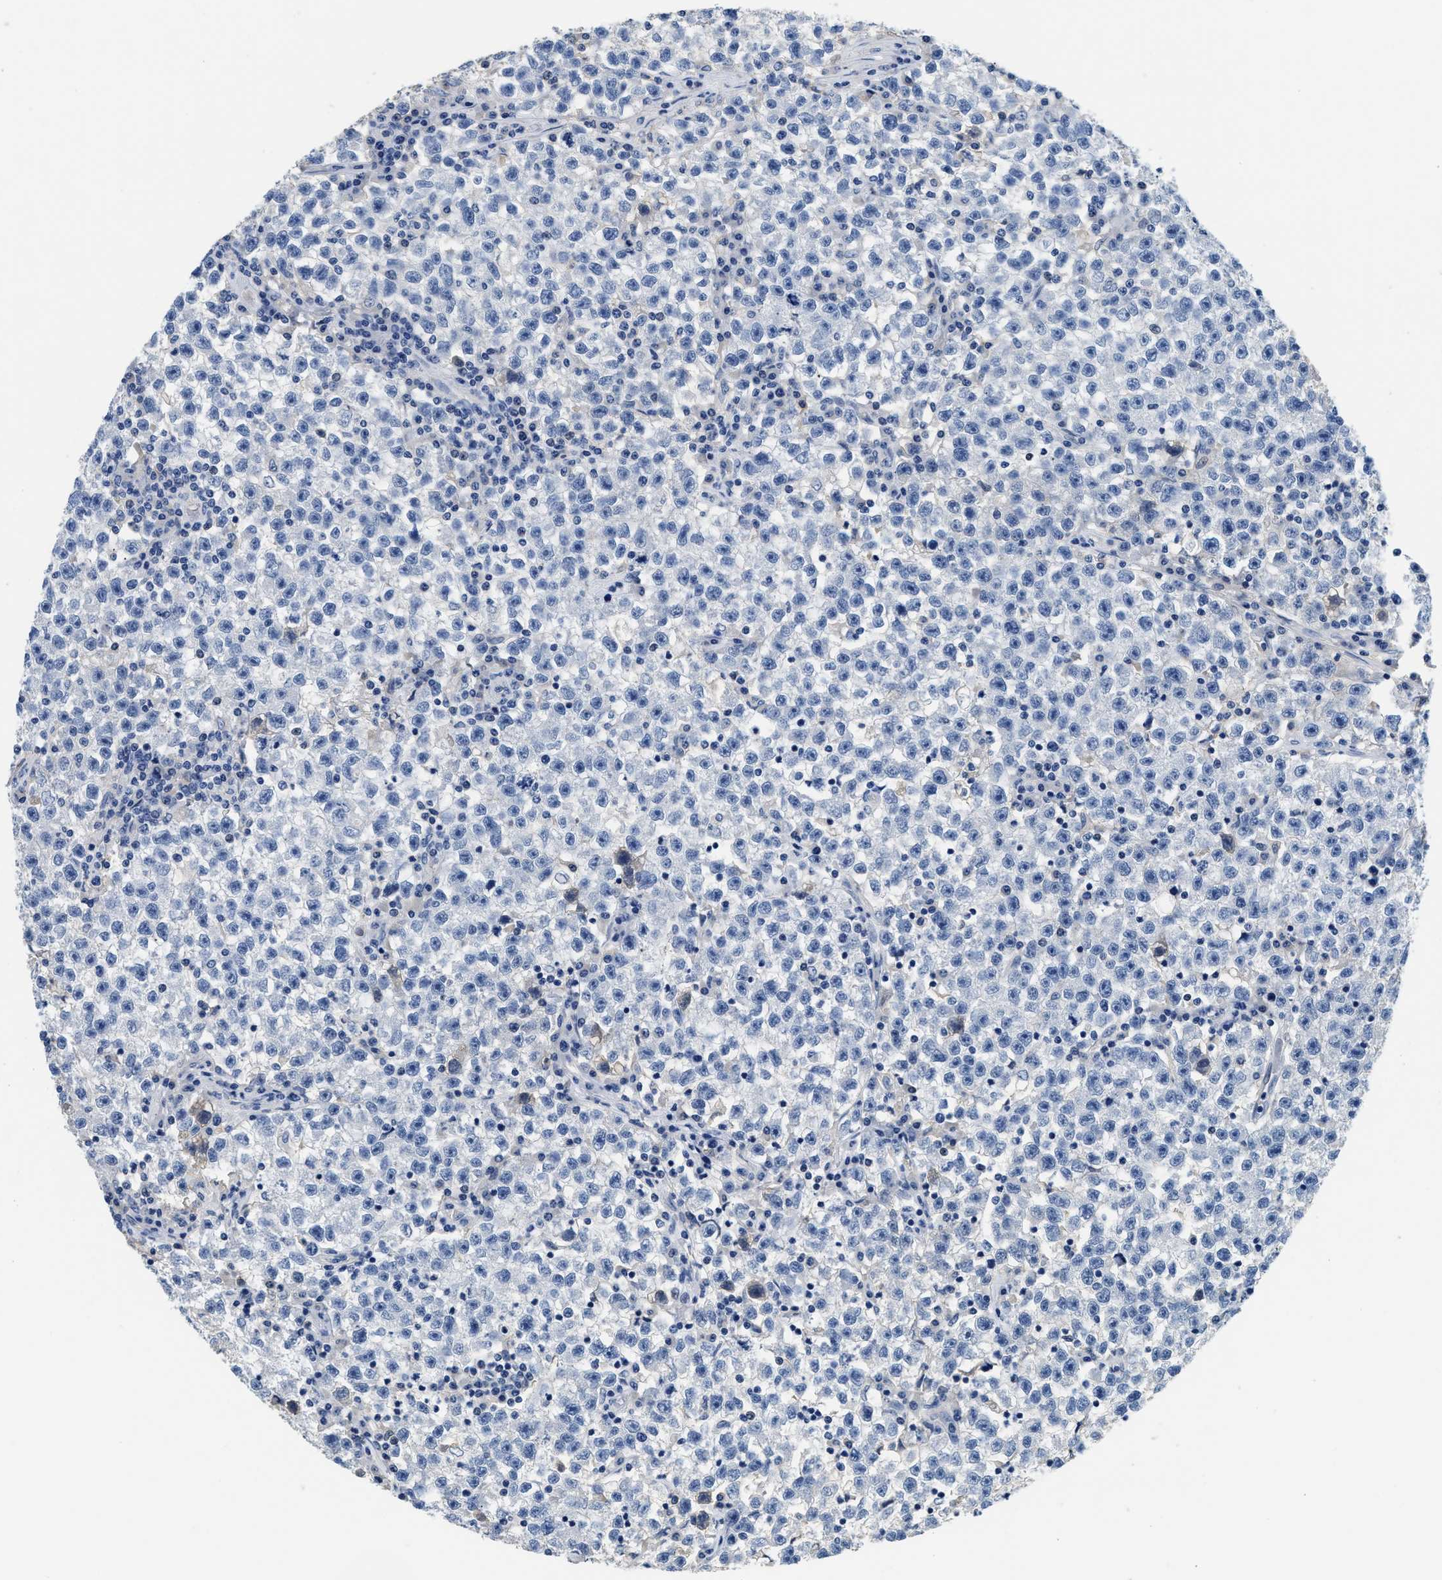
{"staining": {"intensity": "negative", "quantity": "none", "location": "none"}, "tissue": "testis cancer", "cell_type": "Tumor cells", "image_type": "cancer", "snomed": [{"axis": "morphology", "description": "Seminoma, NOS"}, {"axis": "topography", "description": "Testis"}], "caption": "An IHC photomicrograph of testis seminoma is shown. There is no staining in tumor cells of testis seminoma. (Immunohistochemistry (ihc), brightfield microscopy, high magnification).", "gene": "PCK2", "patient": {"sex": "male", "age": 22}}